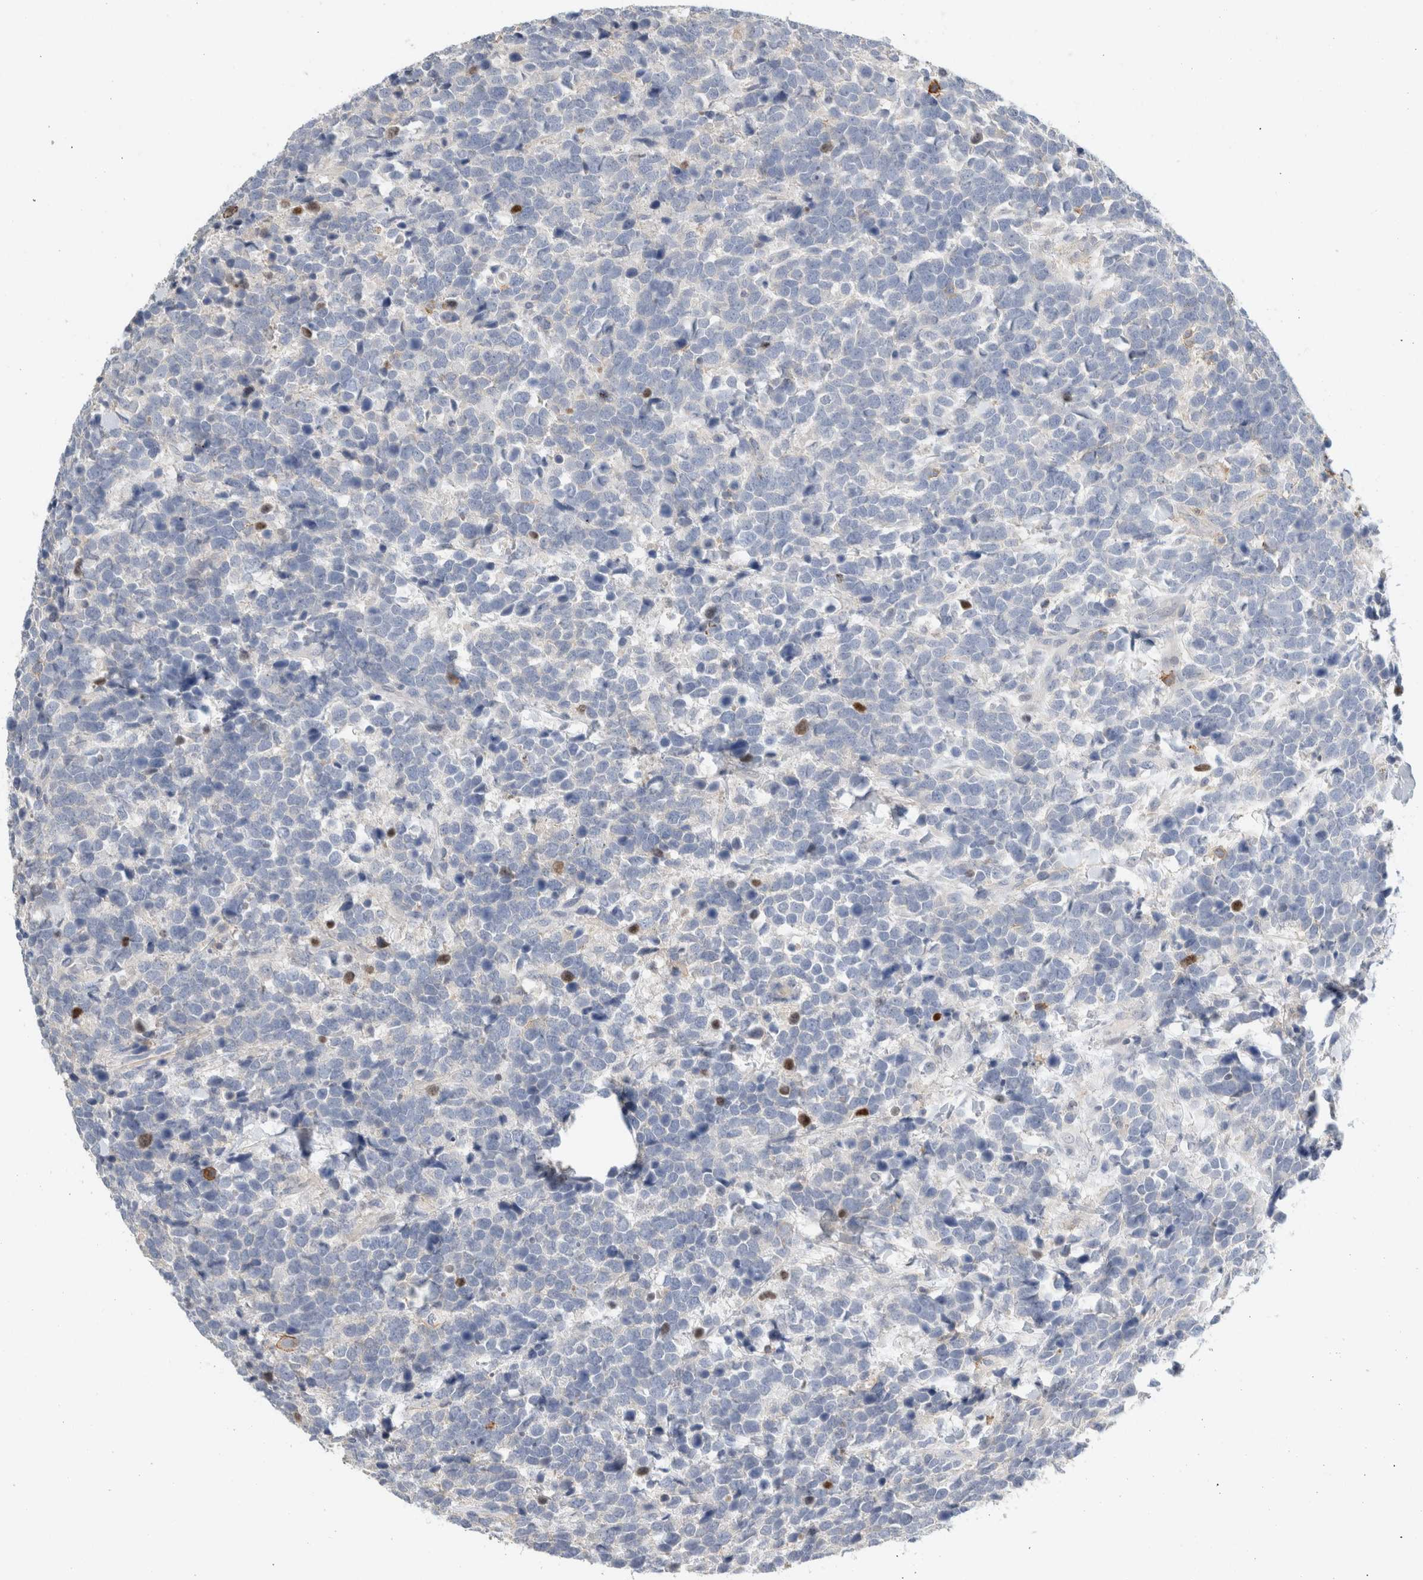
{"staining": {"intensity": "negative", "quantity": "none", "location": "none"}, "tissue": "urothelial cancer", "cell_type": "Tumor cells", "image_type": "cancer", "snomed": [{"axis": "morphology", "description": "Urothelial carcinoma, High grade"}, {"axis": "topography", "description": "Urinary bladder"}], "caption": "This photomicrograph is of urothelial cancer stained with immunohistochemistry to label a protein in brown with the nuclei are counter-stained blue. There is no staining in tumor cells.", "gene": "ERCC6L2", "patient": {"sex": "female", "age": 82}}